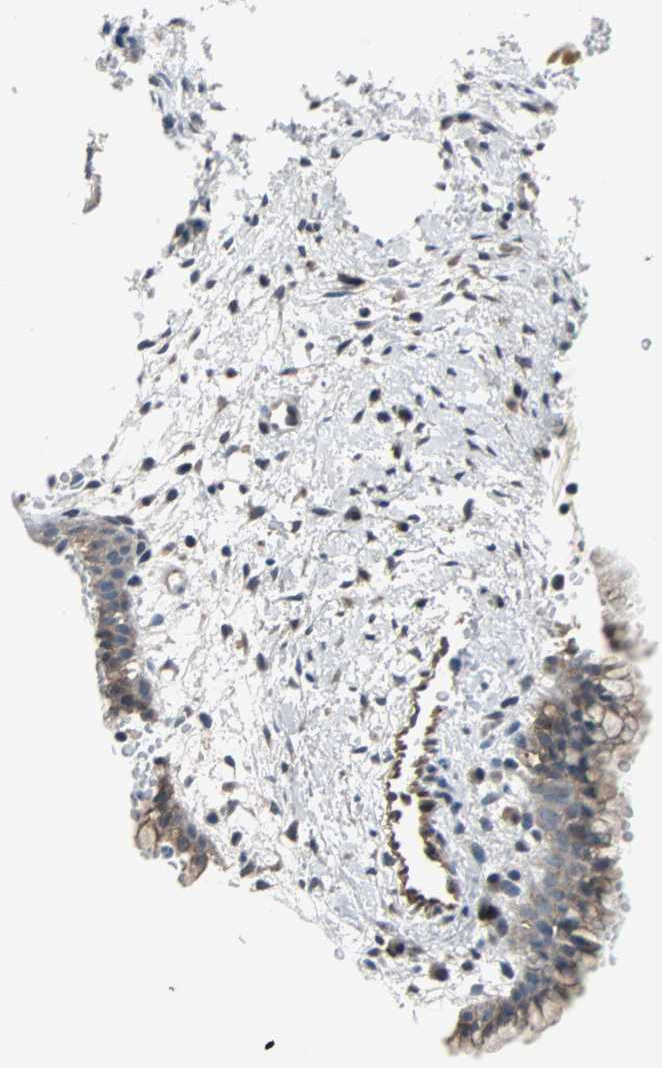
{"staining": {"intensity": "weak", "quantity": ">75%", "location": "cytoplasmic/membranous"}, "tissue": "cervix", "cell_type": "Glandular cells", "image_type": "normal", "snomed": [{"axis": "morphology", "description": "Normal tissue, NOS"}, {"axis": "topography", "description": "Cervix"}], "caption": "Cervix stained with immunohistochemistry (IHC) shows weak cytoplasmic/membranous expression in about >75% of glandular cells. (Brightfield microscopy of DAB IHC at high magnification).", "gene": "LSR", "patient": {"sex": "female", "age": 39}}